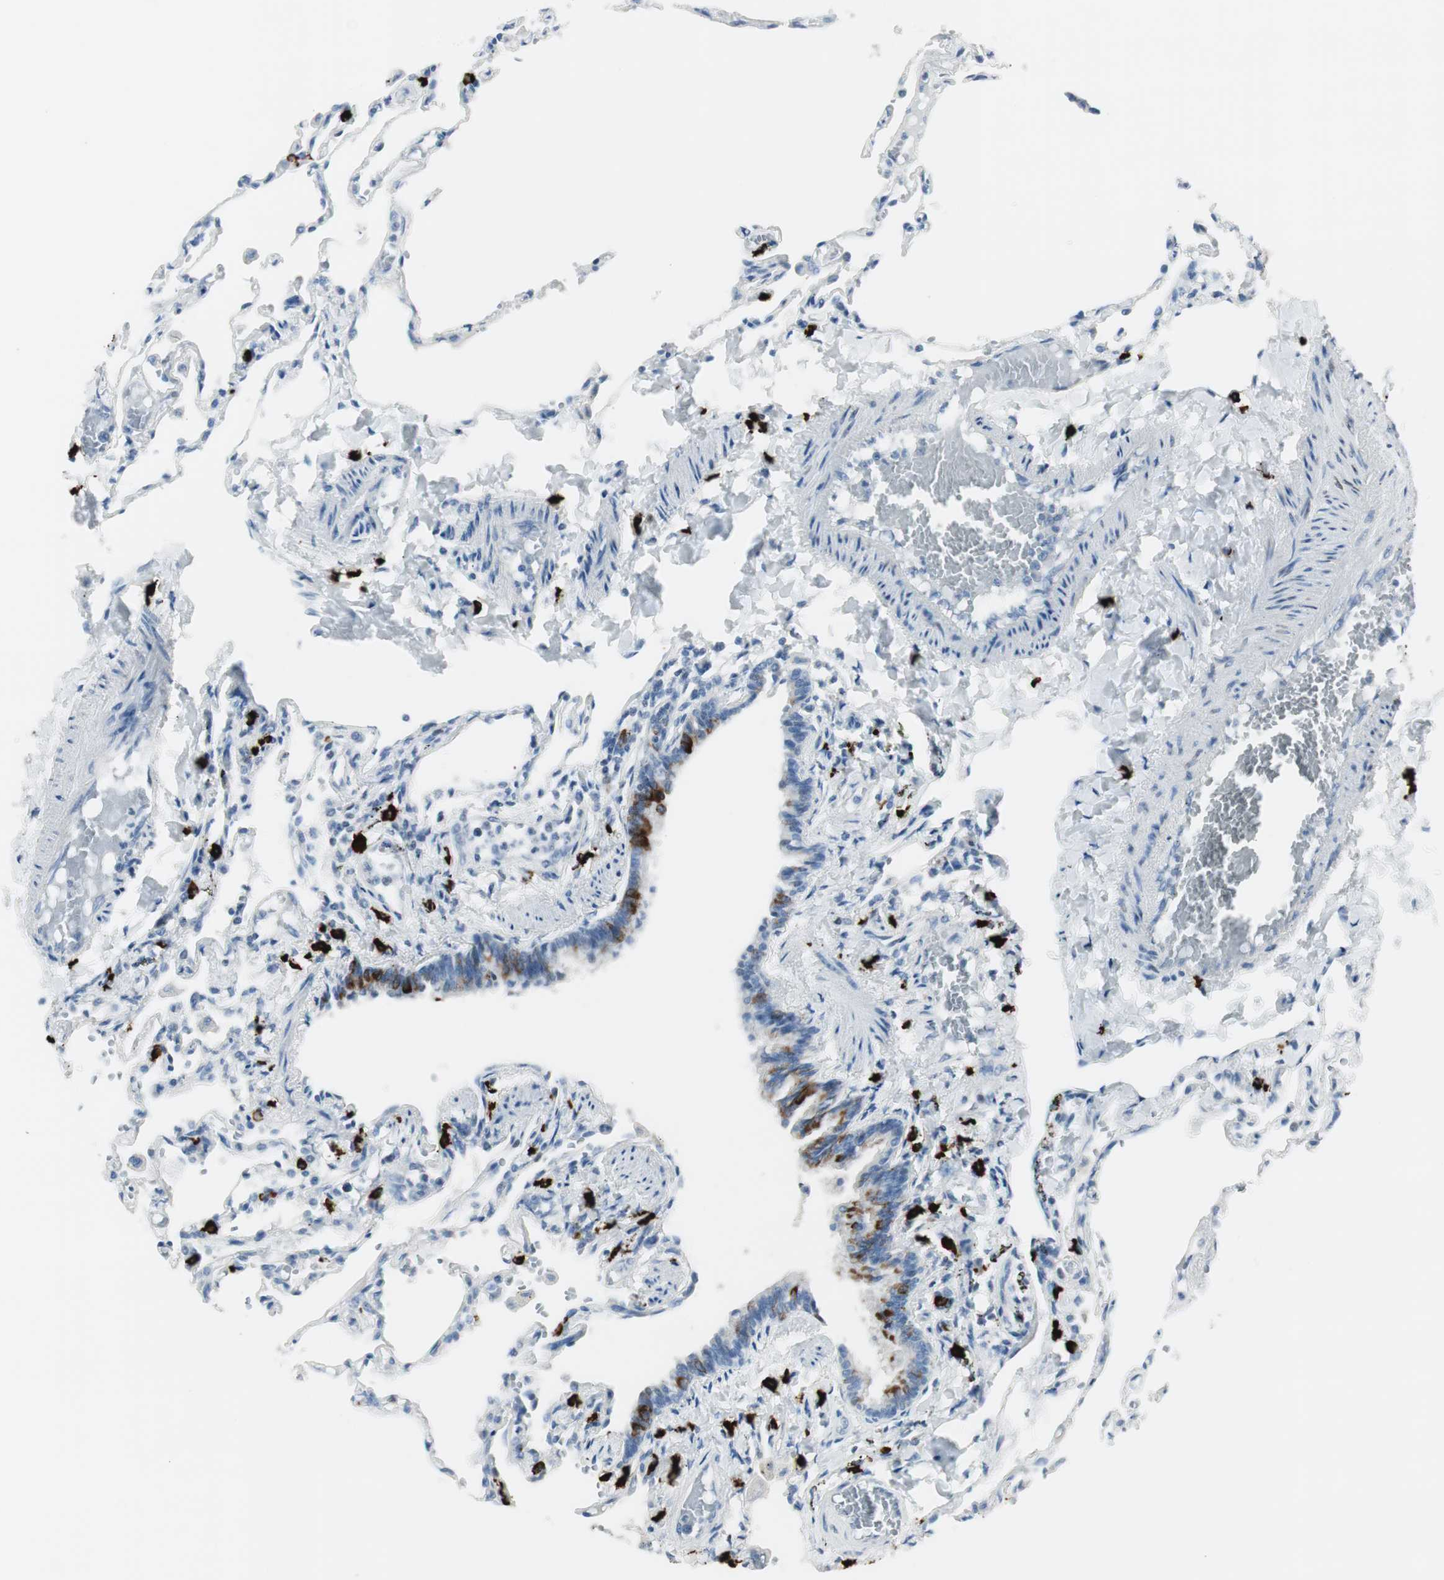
{"staining": {"intensity": "negative", "quantity": "none", "location": "none"}, "tissue": "lung", "cell_type": "Alveolar cells", "image_type": "normal", "snomed": [{"axis": "morphology", "description": "Normal tissue, NOS"}, {"axis": "topography", "description": "Lung"}], "caption": "High power microscopy micrograph of an immunohistochemistry micrograph of unremarkable lung, revealing no significant expression in alveolar cells.", "gene": "DLG4", "patient": {"sex": "male", "age": 21}}